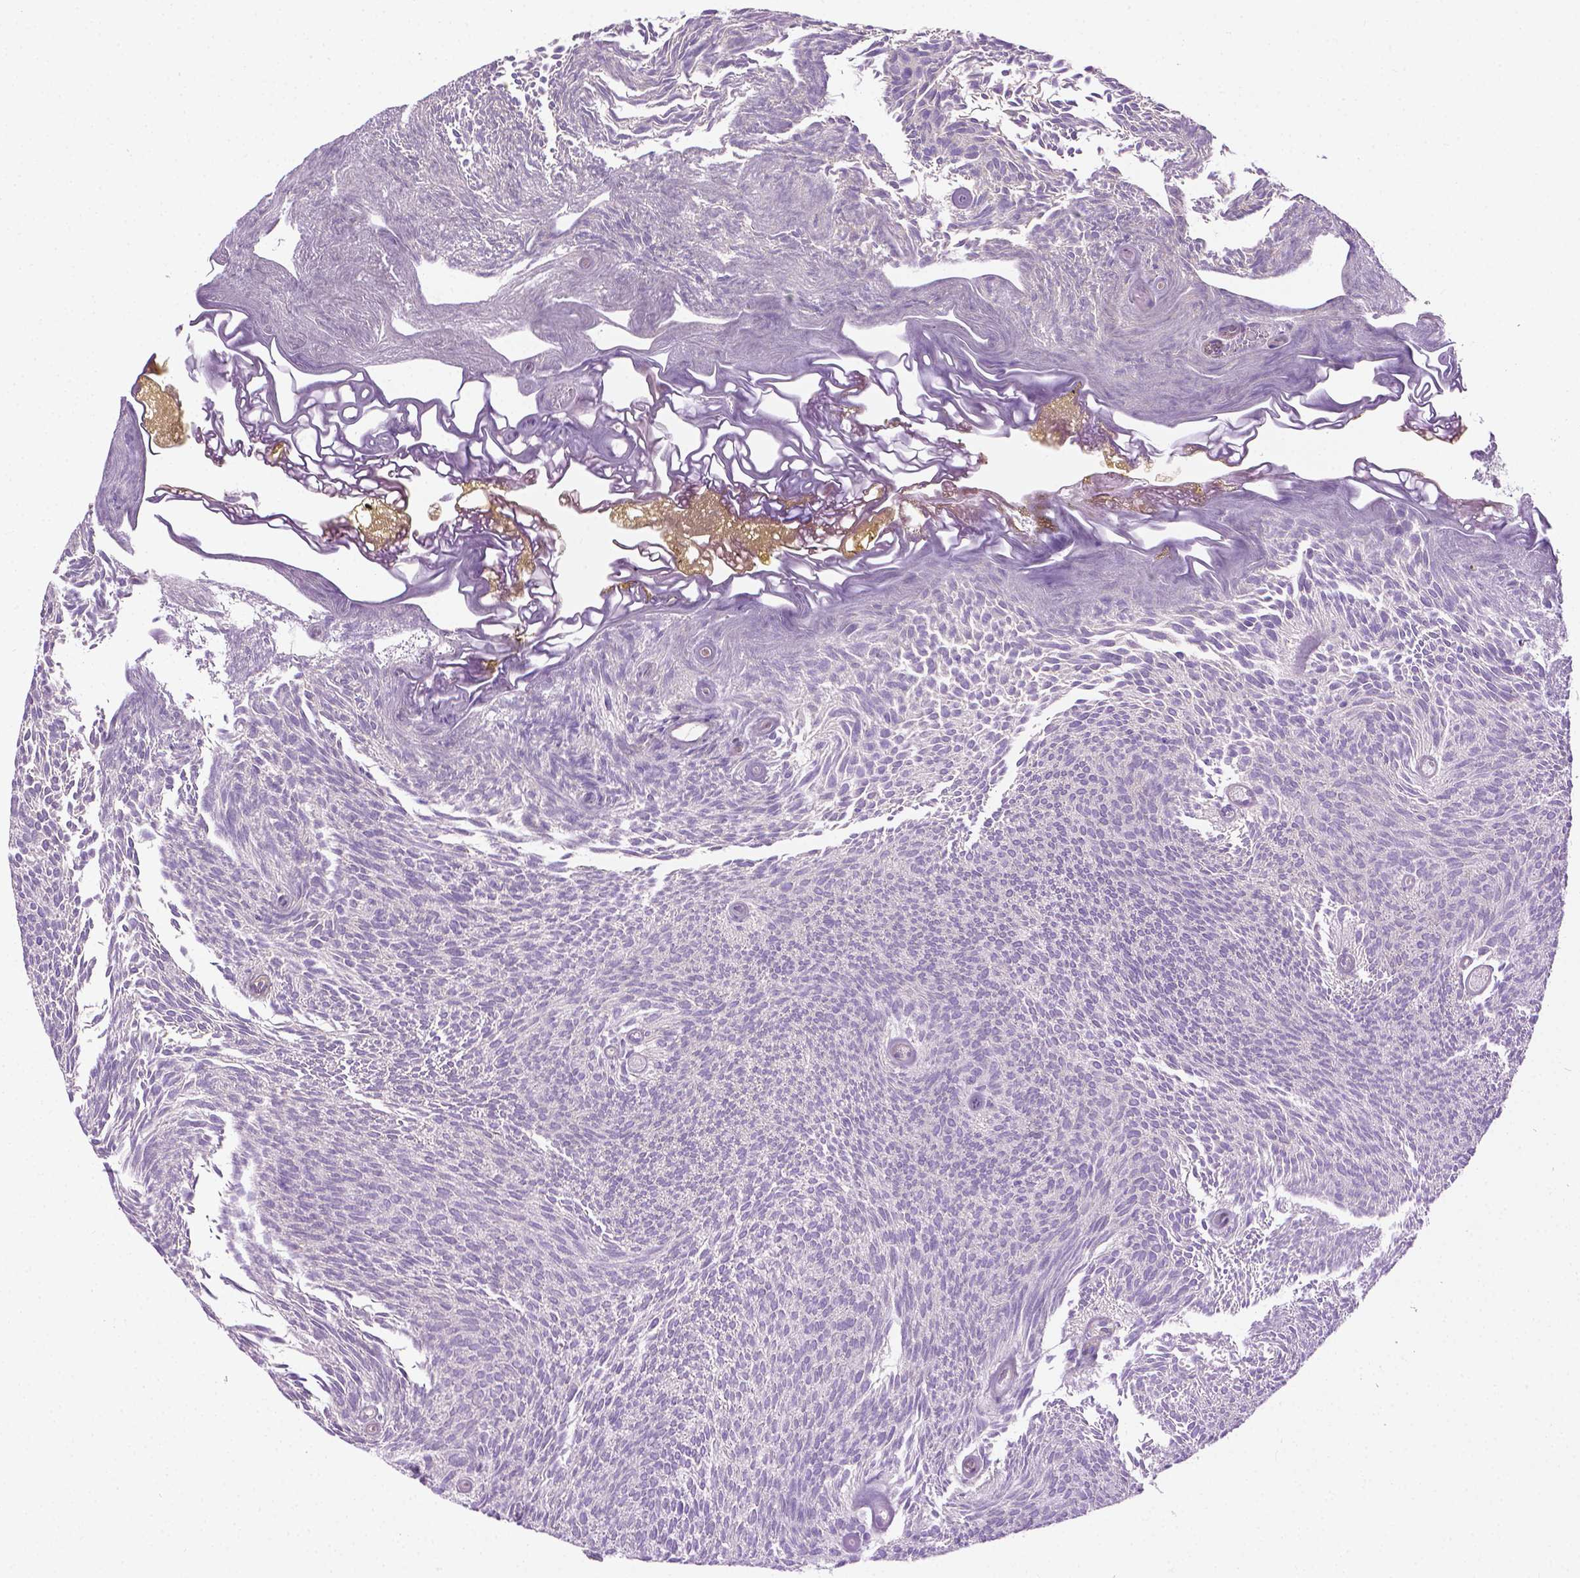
{"staining": {"intensity": "negative", "quantity": "none", "location": "none"}, "tissue": "urothelial cancer", "cell_type": "Tumor cells", "image_type": "cancer", "snomed": [{"axis": "morphology", "description": "Urothelial carcinoma, Low grade"}, {"axis": "topography", "description": "Urinary bladder"}], "caption": "Immunohistochemistry (IHC) of human low-grade urothelial carcinoma displays no expression in tumor cells. The staining is performed using DAB brown chromogen with nuclei counter-stained in using hematoxylin.", "gene": "SPECC1L", "patient": {"sex": "male", "age": 77}}